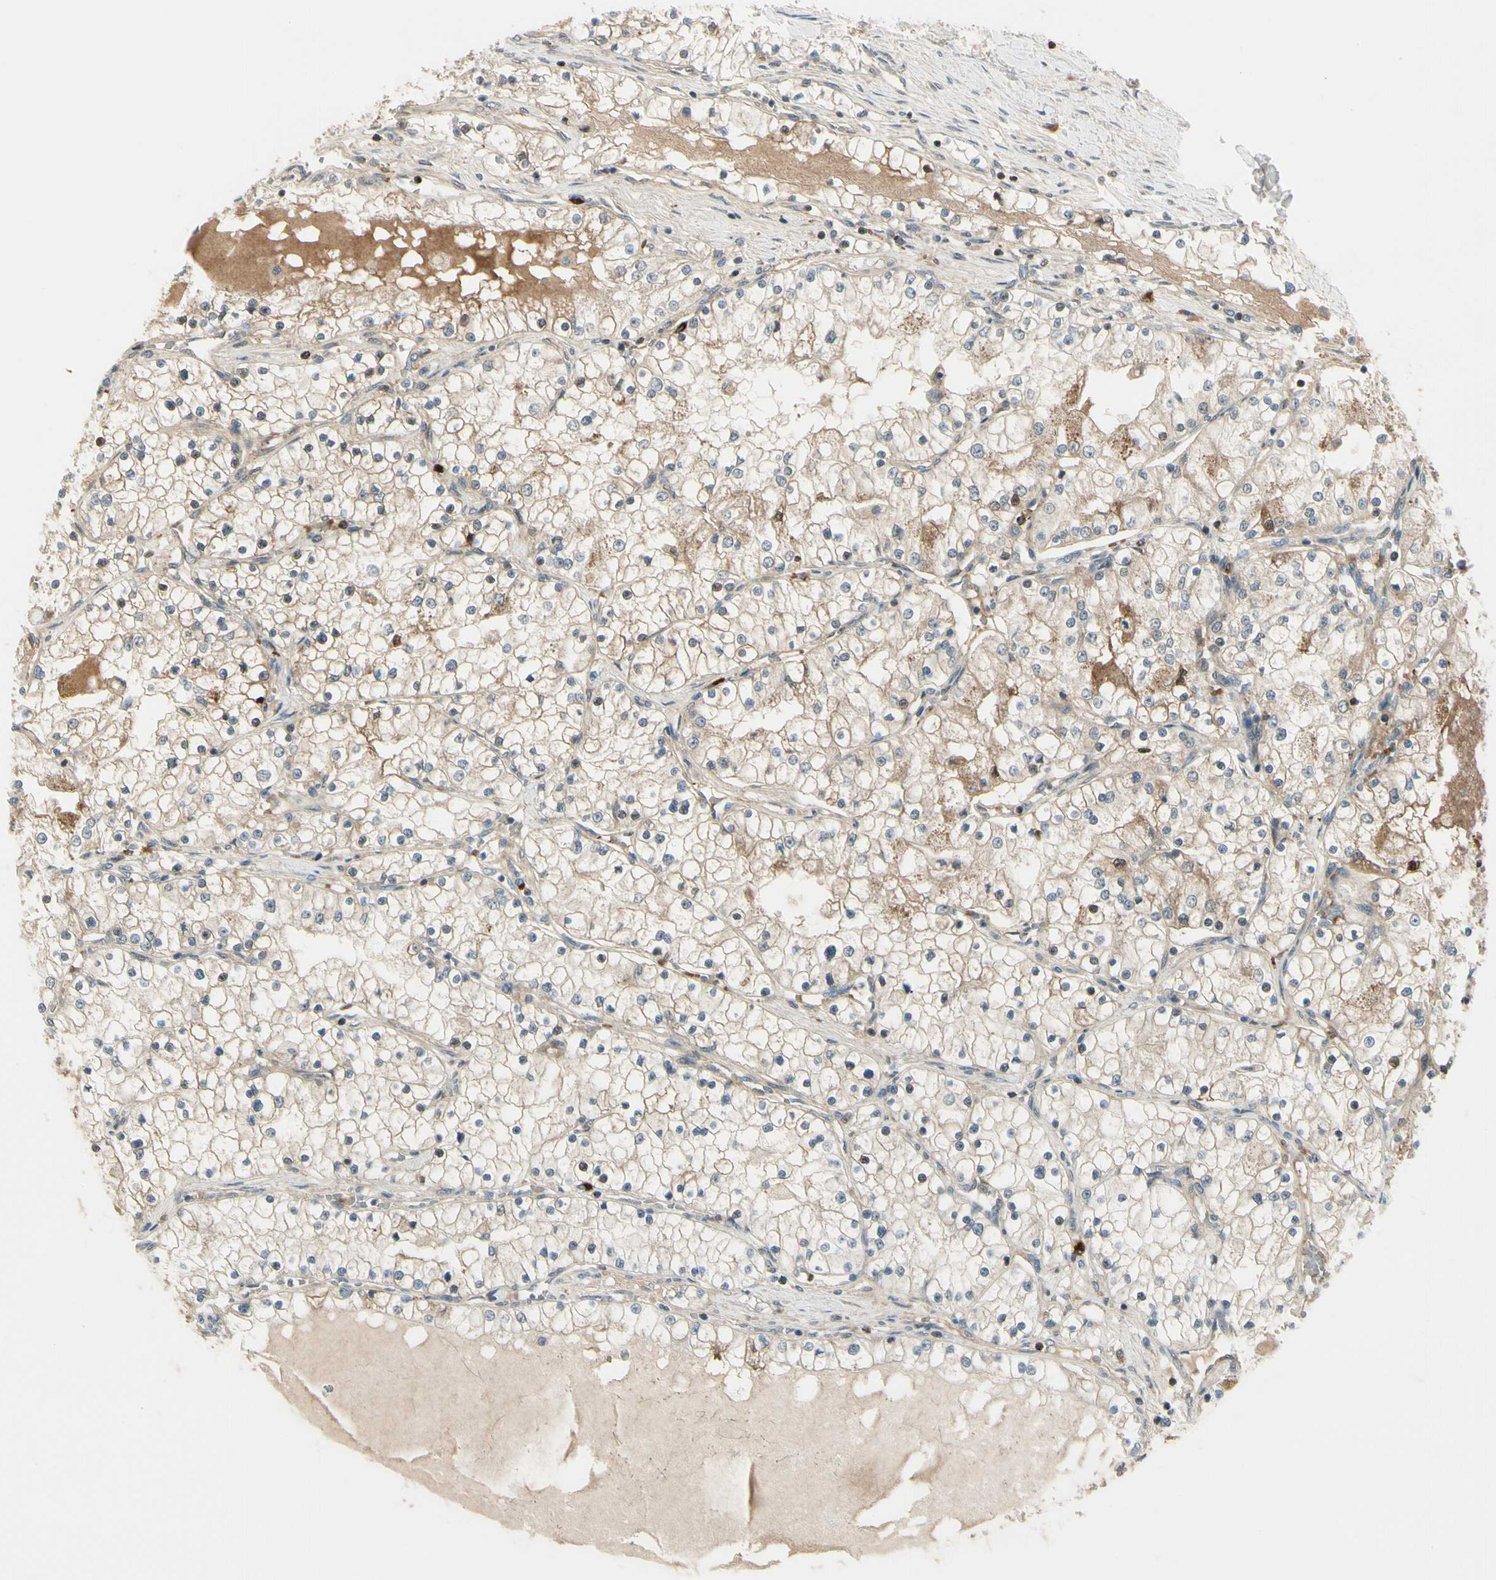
{"staining": {"intensity": "moderate", "quantity": "25%-75%", "location": "cytoplasmic/membranous"}, "tissue": "renal cancer", "cell_type": "Tumor cells", "image_type": "cancer", "snomed": [{"axis": "morphology", "description": "Adenocarcinoma, NOS"}, {"axis": "topography", "description": "Kidney"}], "caption": "Moderate cytoplasmic/membranous positivity for a protein is appreciated in about 25%-75% of tumor cells of renal adenocarcinoma using immunohistochemistry (IHC).", "gene": "EVC", "patient": {"sex": "male", "age": 68}}